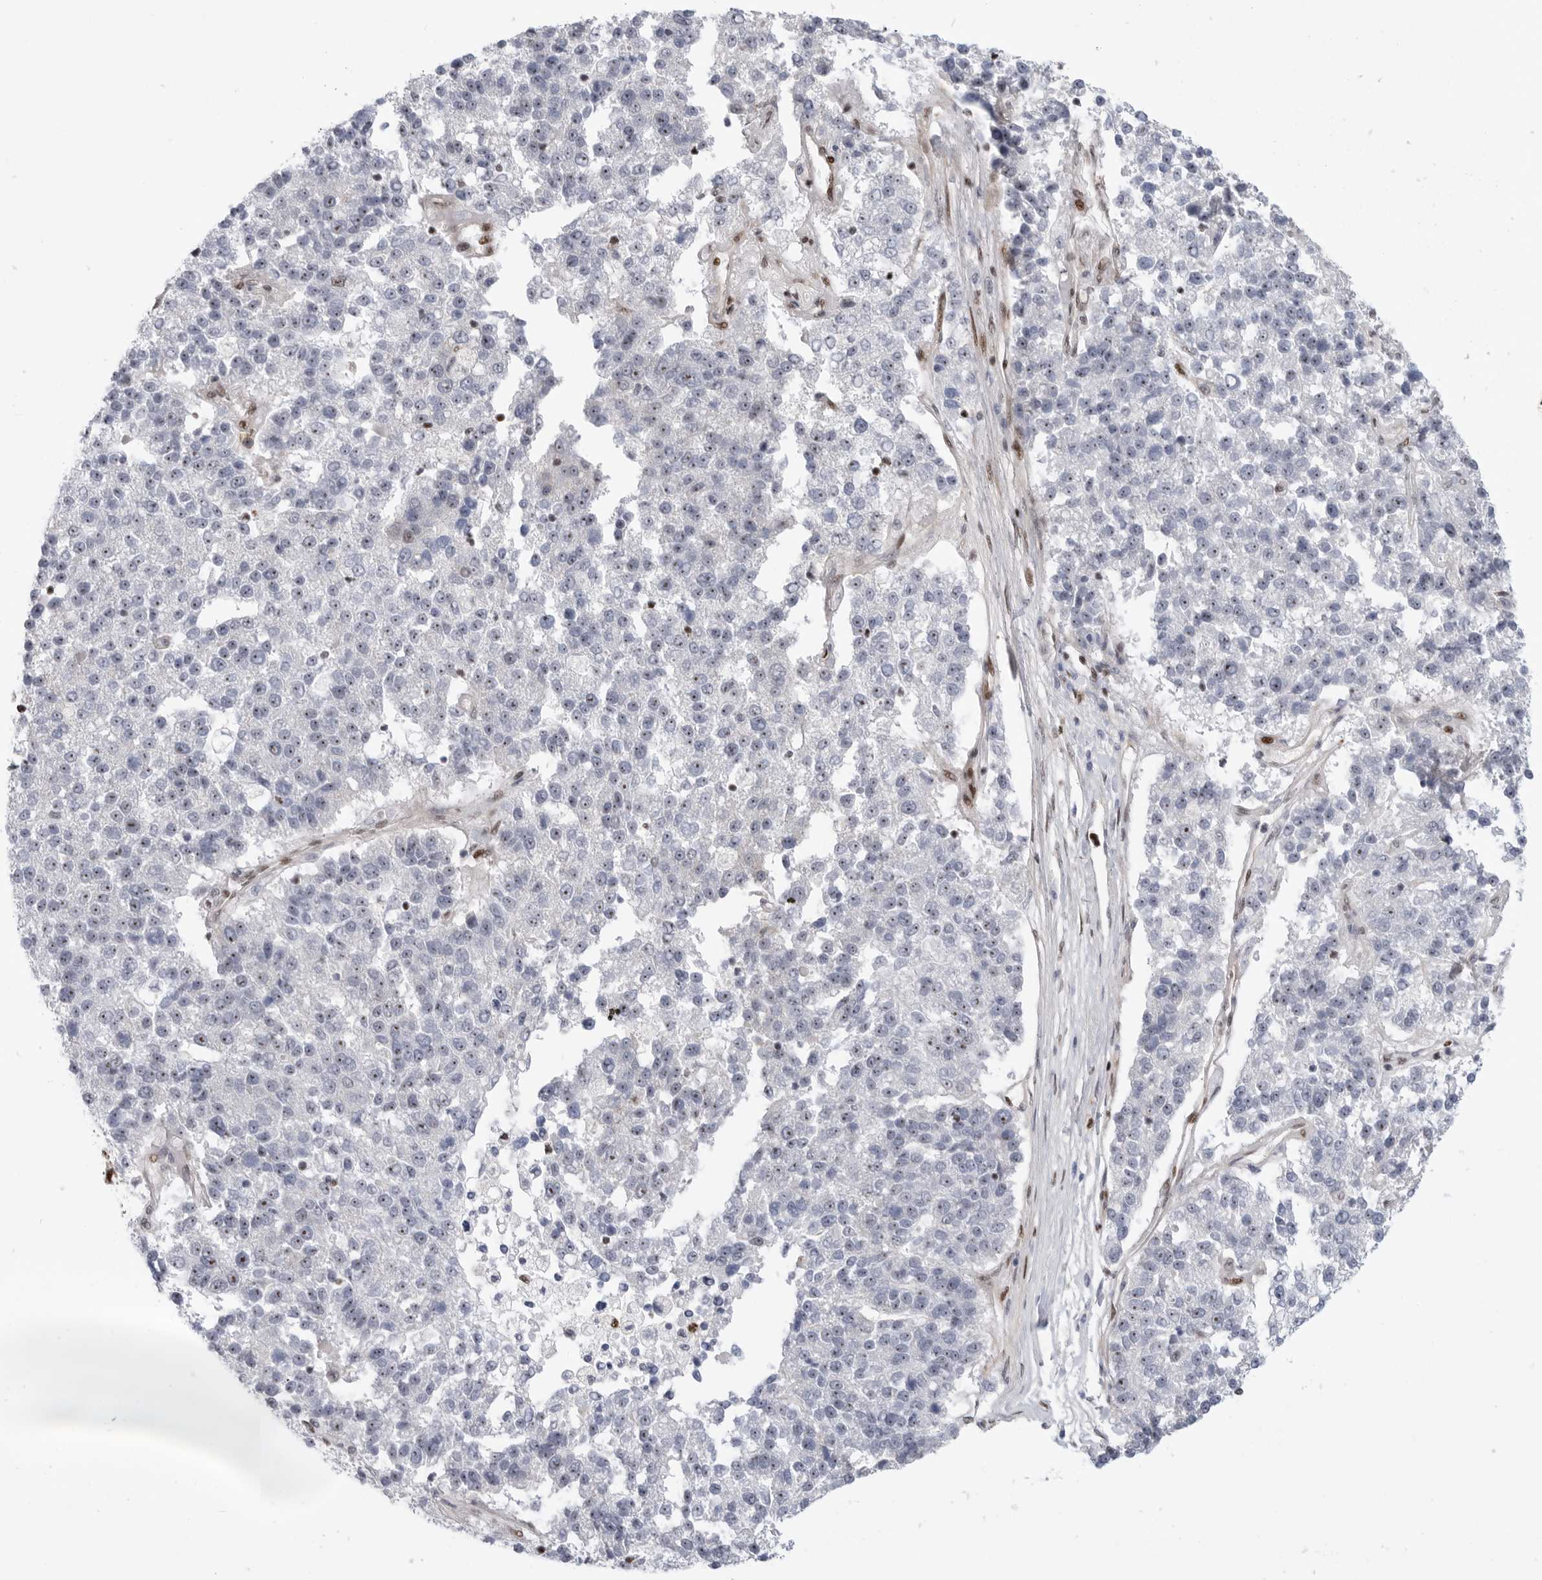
{"staining": {"intensity": "negative", "quantity": "none", "location": "none"}, "tissue": "pancreatic cancer", "cell_type": "Tumor cells", "image_type": "cancer", "snomed": [{"axis": "morphology", "description": "Adenocarcinoma, NOS"}, {"axis": "topography", "description": "Pancreas"}], "caption": "There is no significant positivity in tumor cells of adenocarcinoma (pancreatic).", "gene": "GPATCH2", "patient": {"sex": "female", "age": 61}}